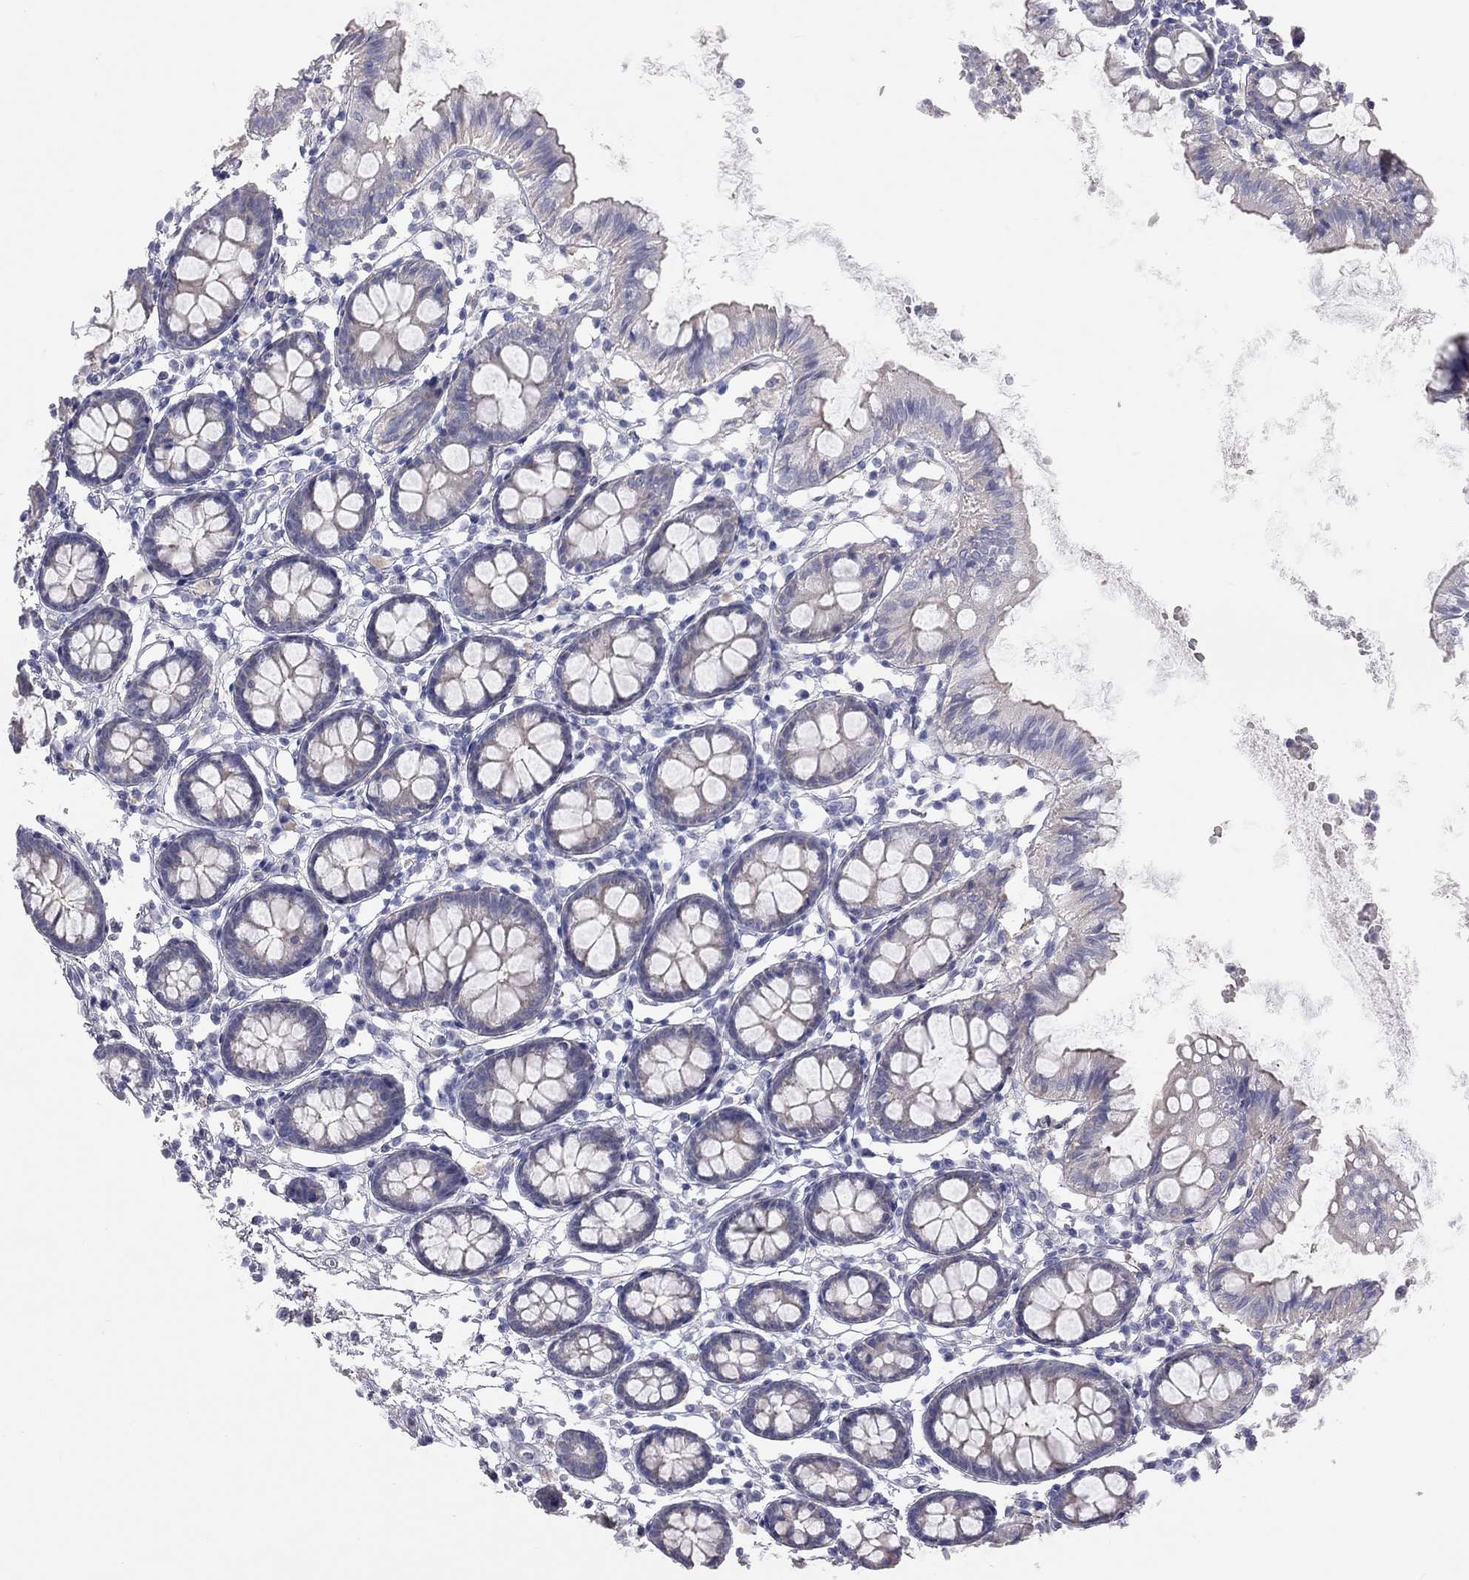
{"staining": {"intensity": "negative", "quantity": "none", "location": "none"}, "tissue": "colon", "cell_type": "Endothelial cells", "image_type": "normal", "snomed": [{"axis": "morphology", "description": "Normal tissue, NOS"}, {"axis": "topography", "description": "Colon"}], "caption": "Immunohistochemistry histopathology image of benign colon: colon stained with DAB shows no significant protein expression in endothelial cells.", "gene": "ADCYAP1", "patient": {"sex": "female", "age": 84}}